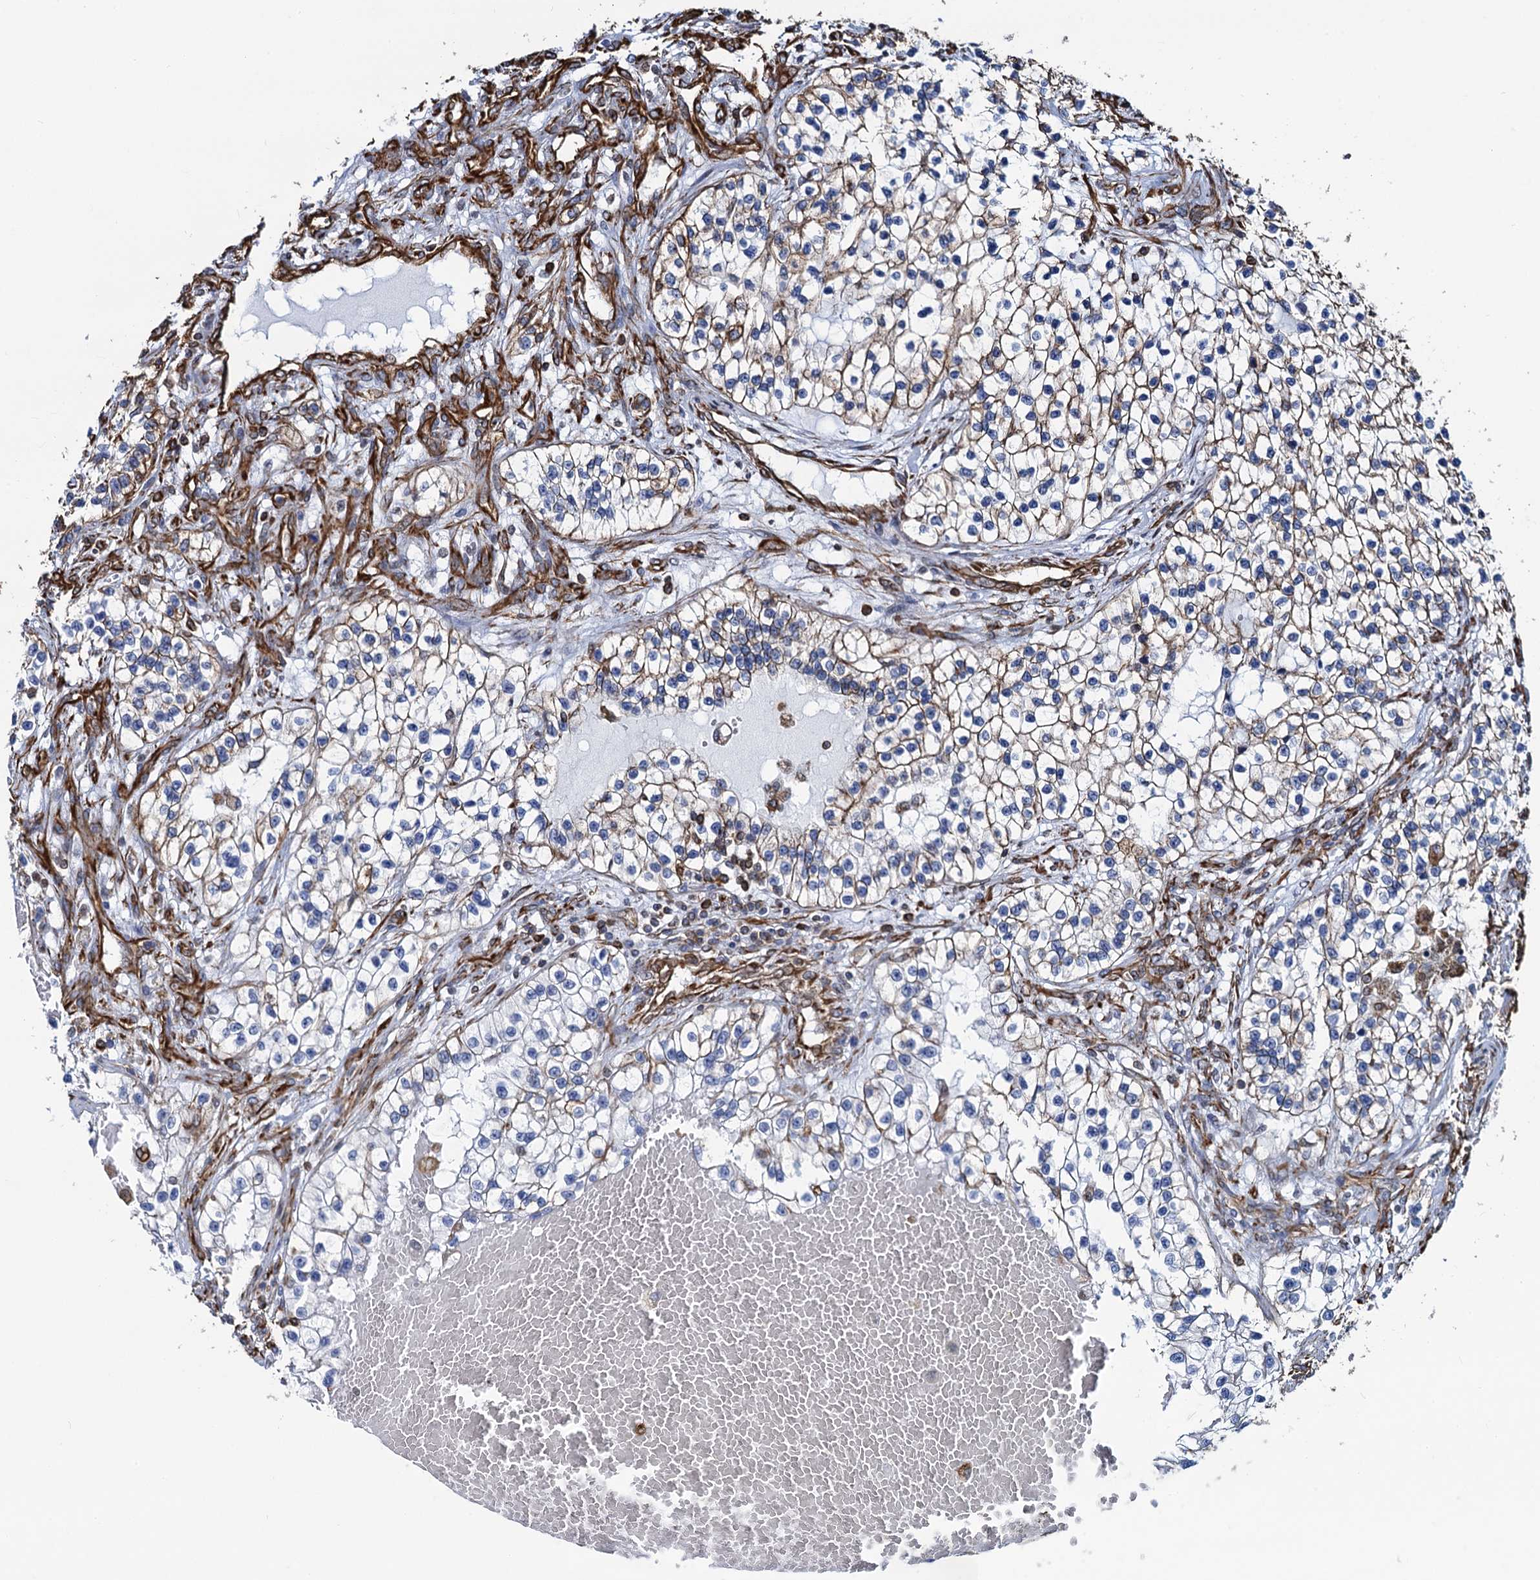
{"staining": {"intensity": "moderate", "quantity": "<25%", "location": "cytoplasmic/membranous"}, "tissue": "renal cancer", "cell_type": "Tumor cells", "image_type": "cancer", "snomed": [{"axis": "morphology", "description": "Adenocarcinoma, NOS"}, {"axis": "topography", "description": "Kidney"}], "caption": "Renal adenocarcinoma stained with immunohistochemistry (IHC) displays moderate cytoplasmic/membranous positivity in about <25% of tumor cells.", "gene": "PGM2", "patient": {"sex": "female", "age": 57}}